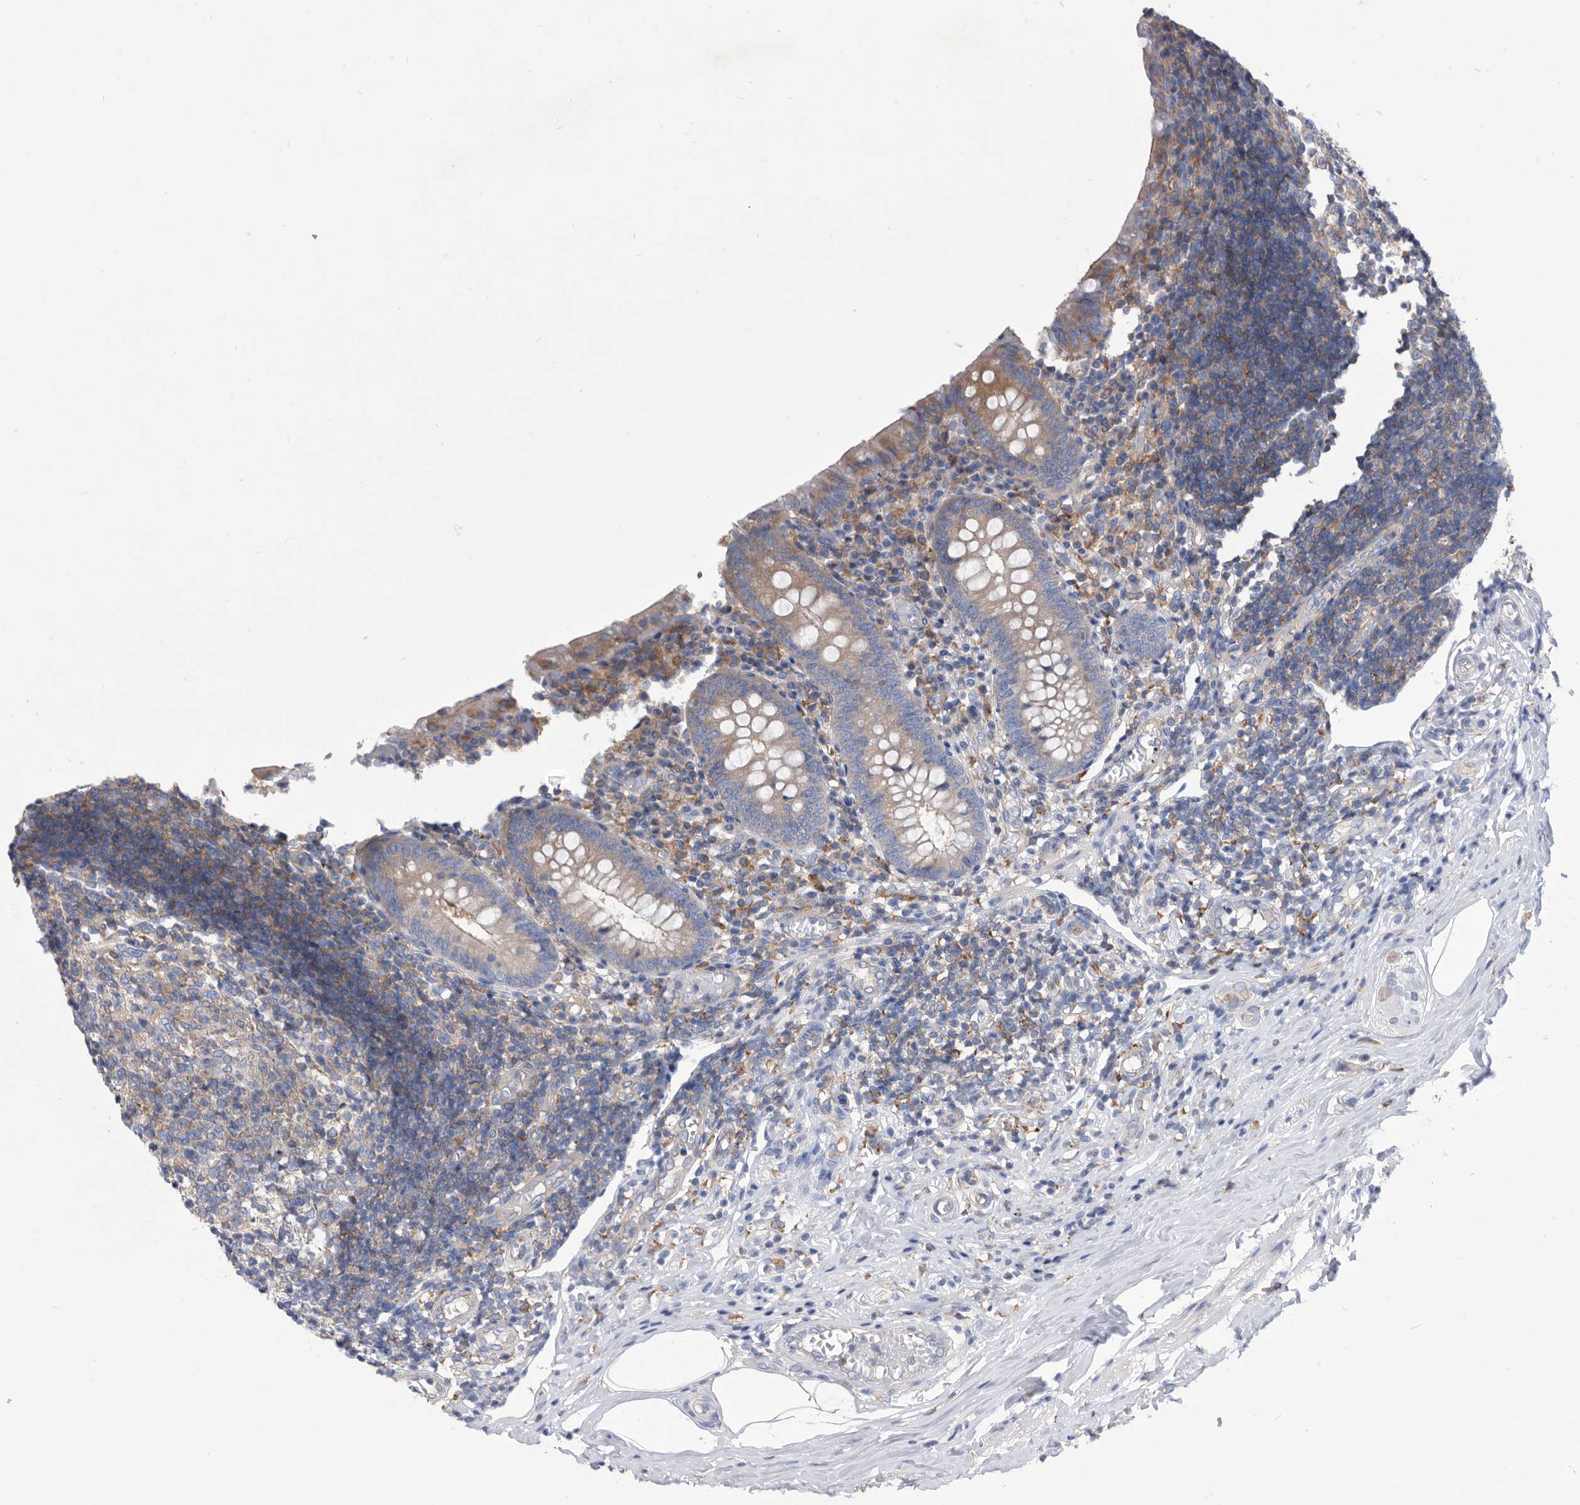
{"staining": {"intensity": "weak", "quantity": "<25%", "location": "cytoplasmic/membranous"}, "tissue": "appendix", "cell_type": "Glandular cells", "image_type": "normal", "snomed": [{"axis": "morphology", "description": "Normal tissue, NOS"}, {"axis": "topography", "description": "Appendix"}], "caption": "An IHC photomicrograph of unremarkable appendix is shown. There is no staining in glandular cells of appendix.", "gene": "SMG7", "patient": {"sex": "female", "age": 17}}